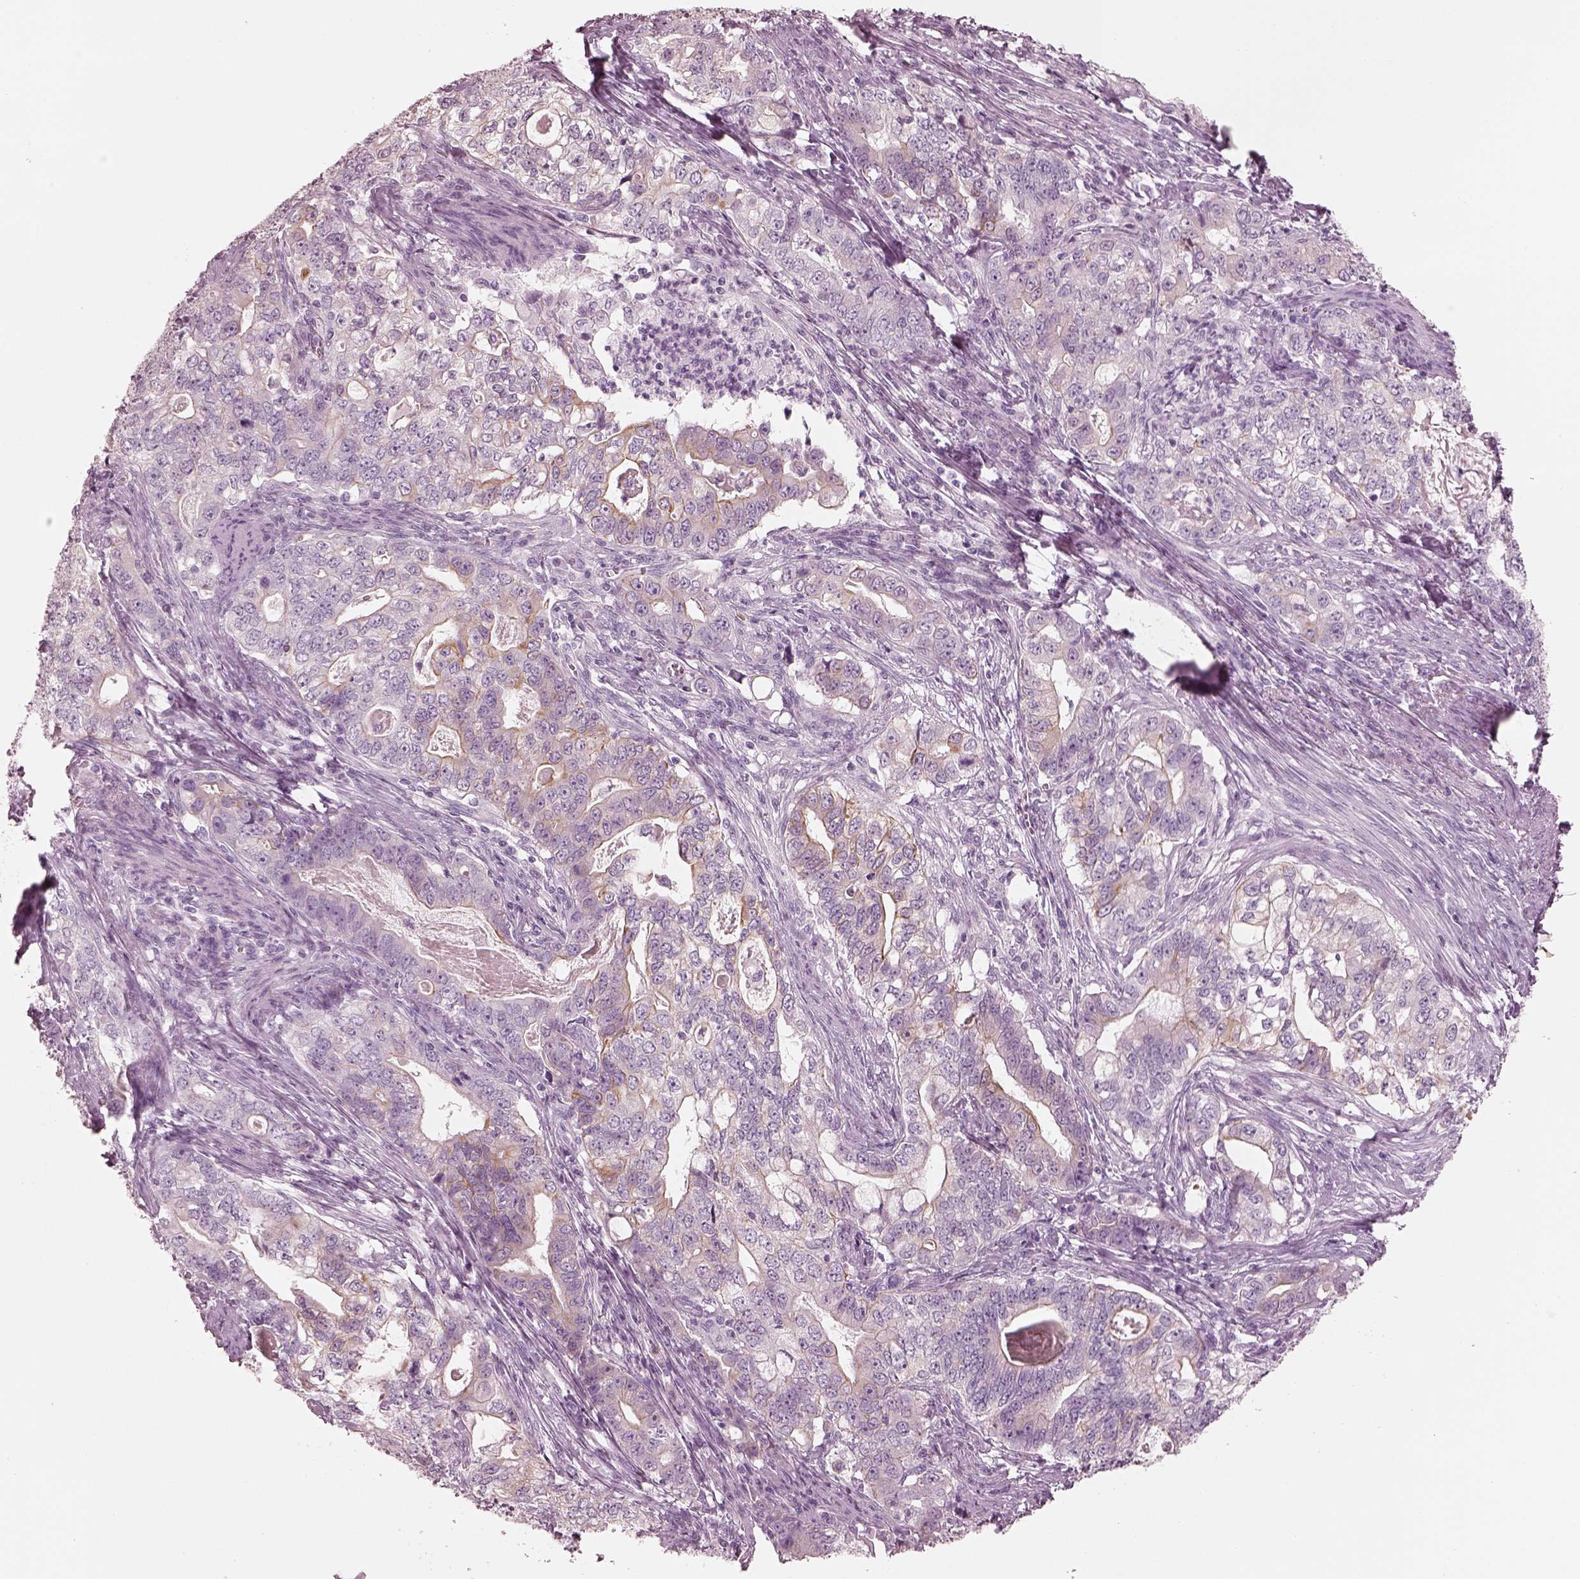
{"staining": {"intensity": "weak", "quantity": "<25%", "location": "cytoplasmic/membranous"}, "tissue": "stomach cancer", "cell_type": "Tumor cells", "image_type": "cancer", "snomed": [{"axis": "morphology", "description": "Adenocarcinoma, NOS"}, {"axis": "topography", "description": "Stomach, lower"}], "caption": "Adenocarcinoma (stomach) was stained to show a protein in brown. There is no significant expression in tumor cells.", "gene": "PON3", "patient": {"sex": "female", "age": 72}}